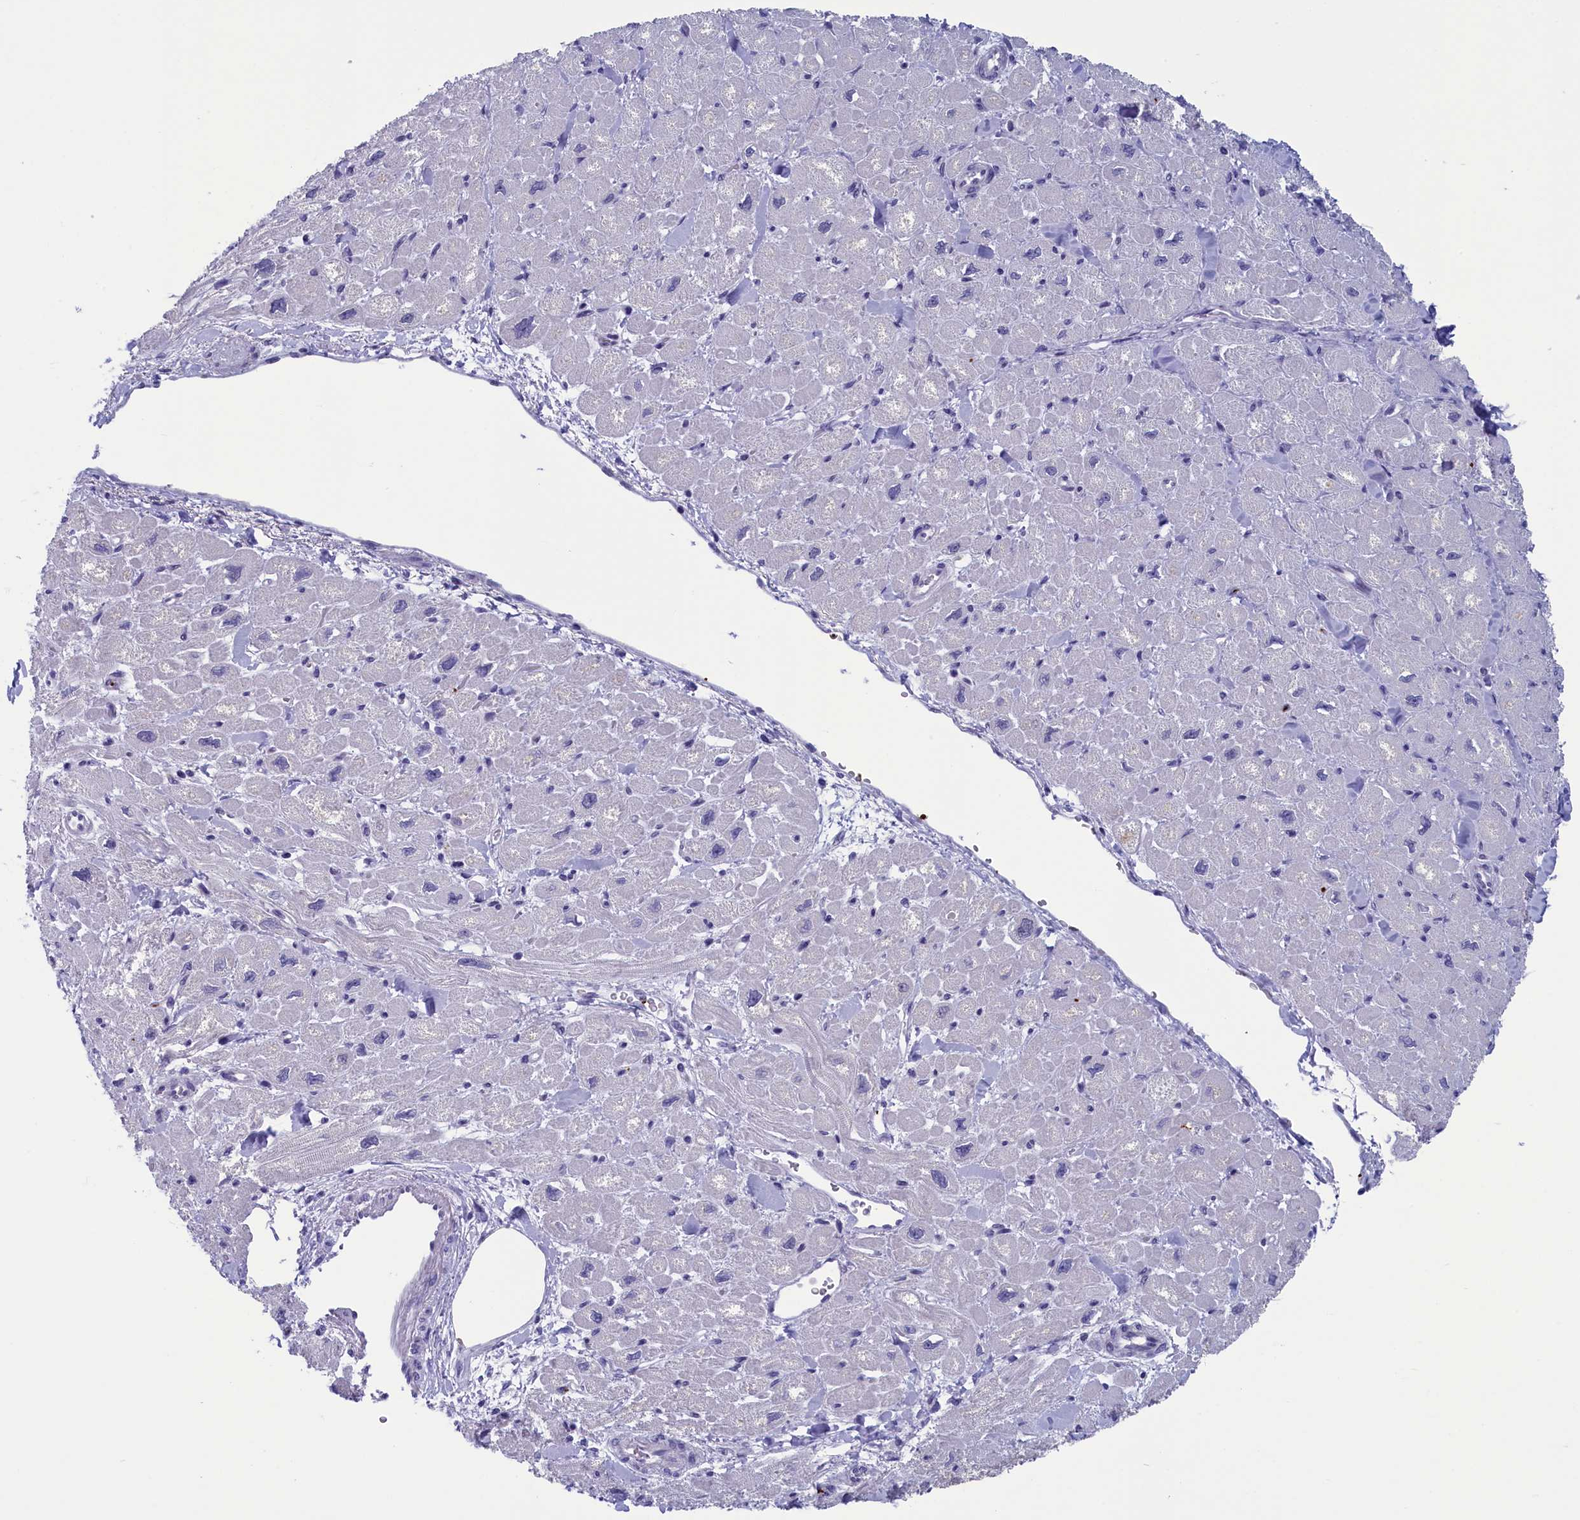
{"staining": {"intensity": "weak", "quantity": "<25%", "location": "cytoplasmic/membranous"}, "tissue": "heart muscle", "cell_type": "Cardiomyocytes", "image_type": "normal", "snomed": [{"axis": "morphology", "description": "Normal tissue, NOS"}, {"axis": "topography", "description": "Heart"}], "caption": "A high-resolution image shows immunohistochemistry staining of unremarkable heart muscle, which demonstrates no significant positivity in cardiomyocytes.", "gene": "AIFM2", "patient": {"sex": "male", "age": 65}}